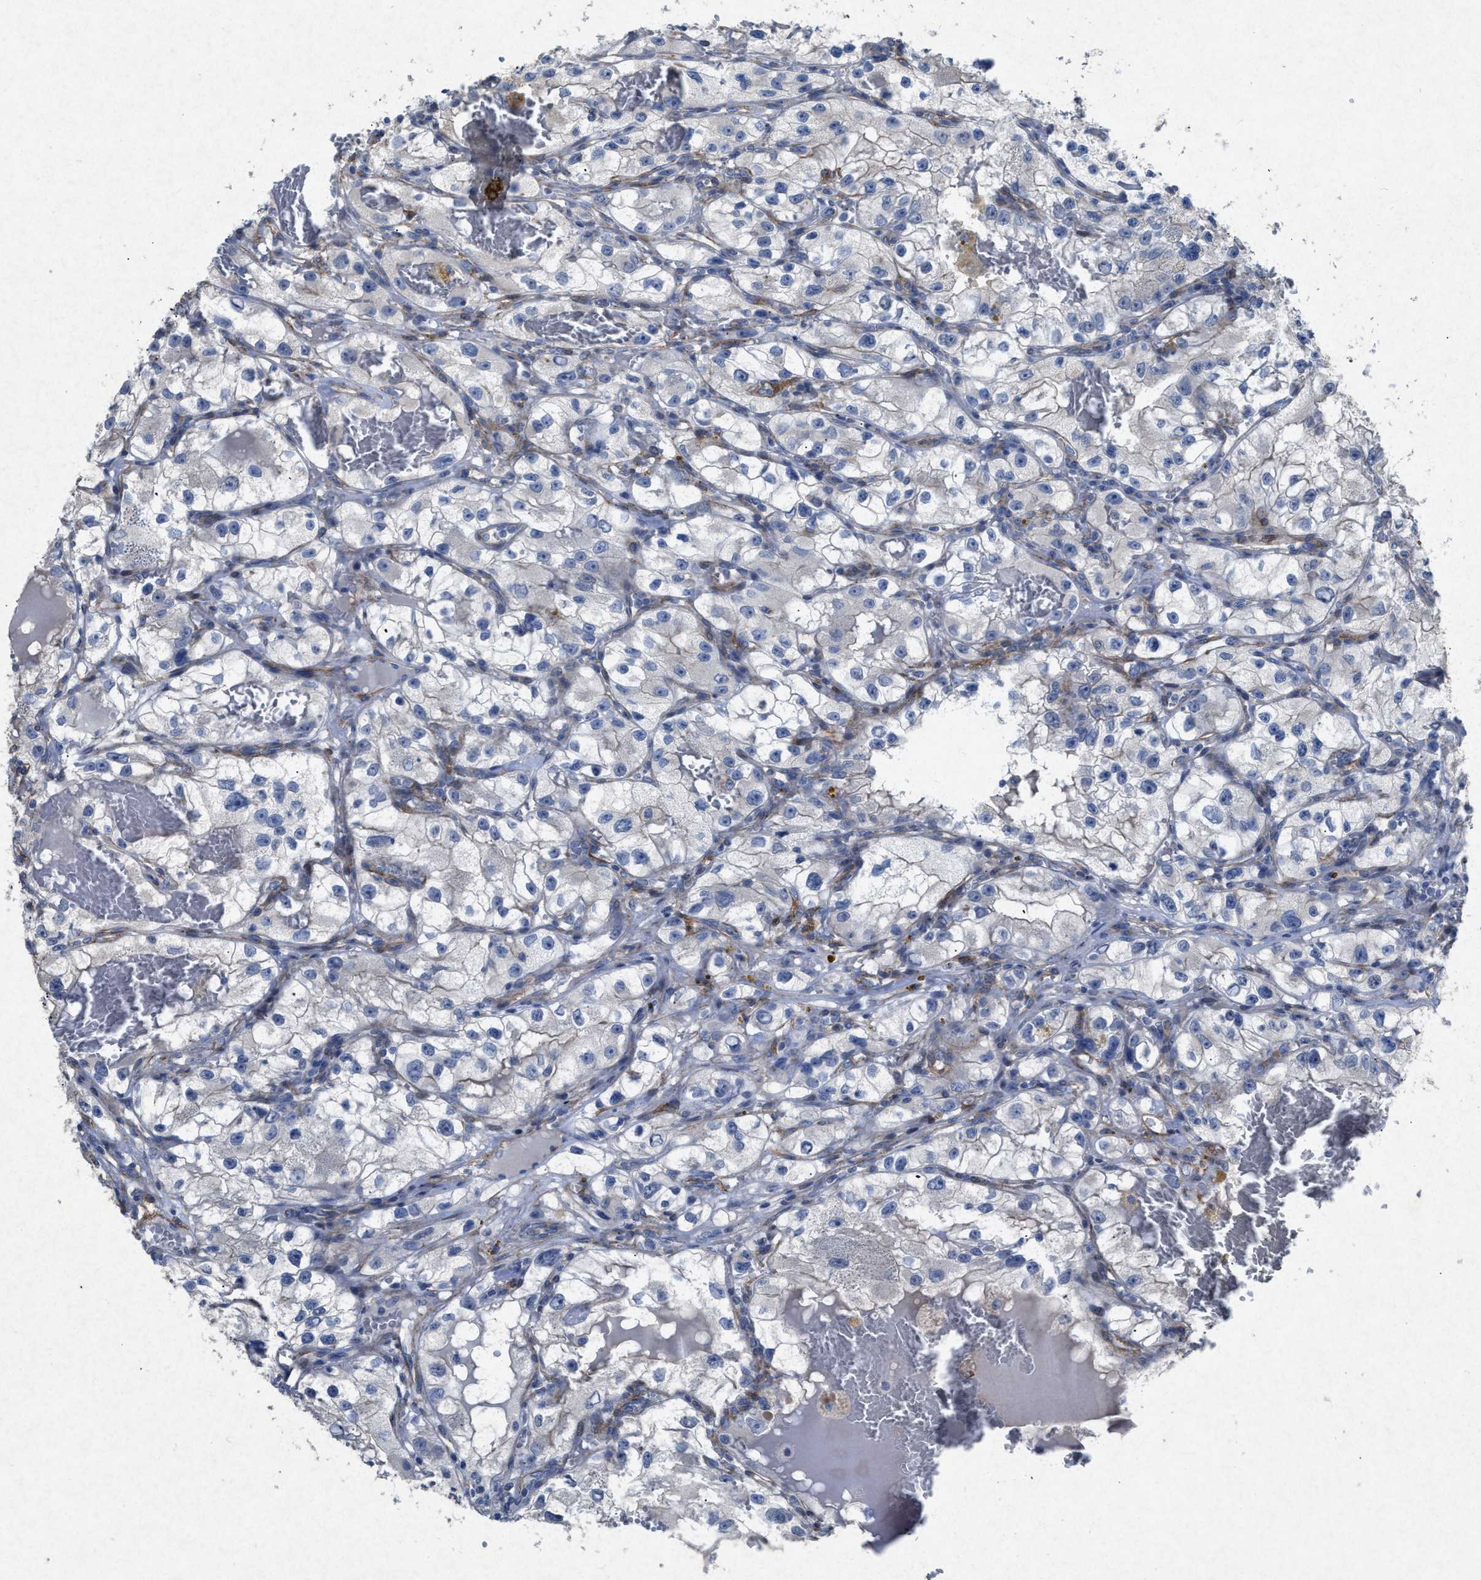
{"staining": {"intensity": "negative", "quantity": "none", "location": "none"}, "tissue": "renal cancer", "cell_type": "Tumor cells", "image_type": "cancer", "snomed": [{"axis": "morphology", "description": "Adenocarcinoma, NOS"}, {"axis": "topography", "description": "Kidney"}], "caption": "This photomicrograph is of renal adenocarcinoma stained with immunohistochemistry to label a protein in brown with the nuclei are counter-stained blue. There is no staining in tumor cells. (Brightfield microscopy of DAB (3,3'-diaminobenzidine) IHC at high magnification).", "gene": "PDGFRA", "patient": {"sex": "female", "age": 57}}